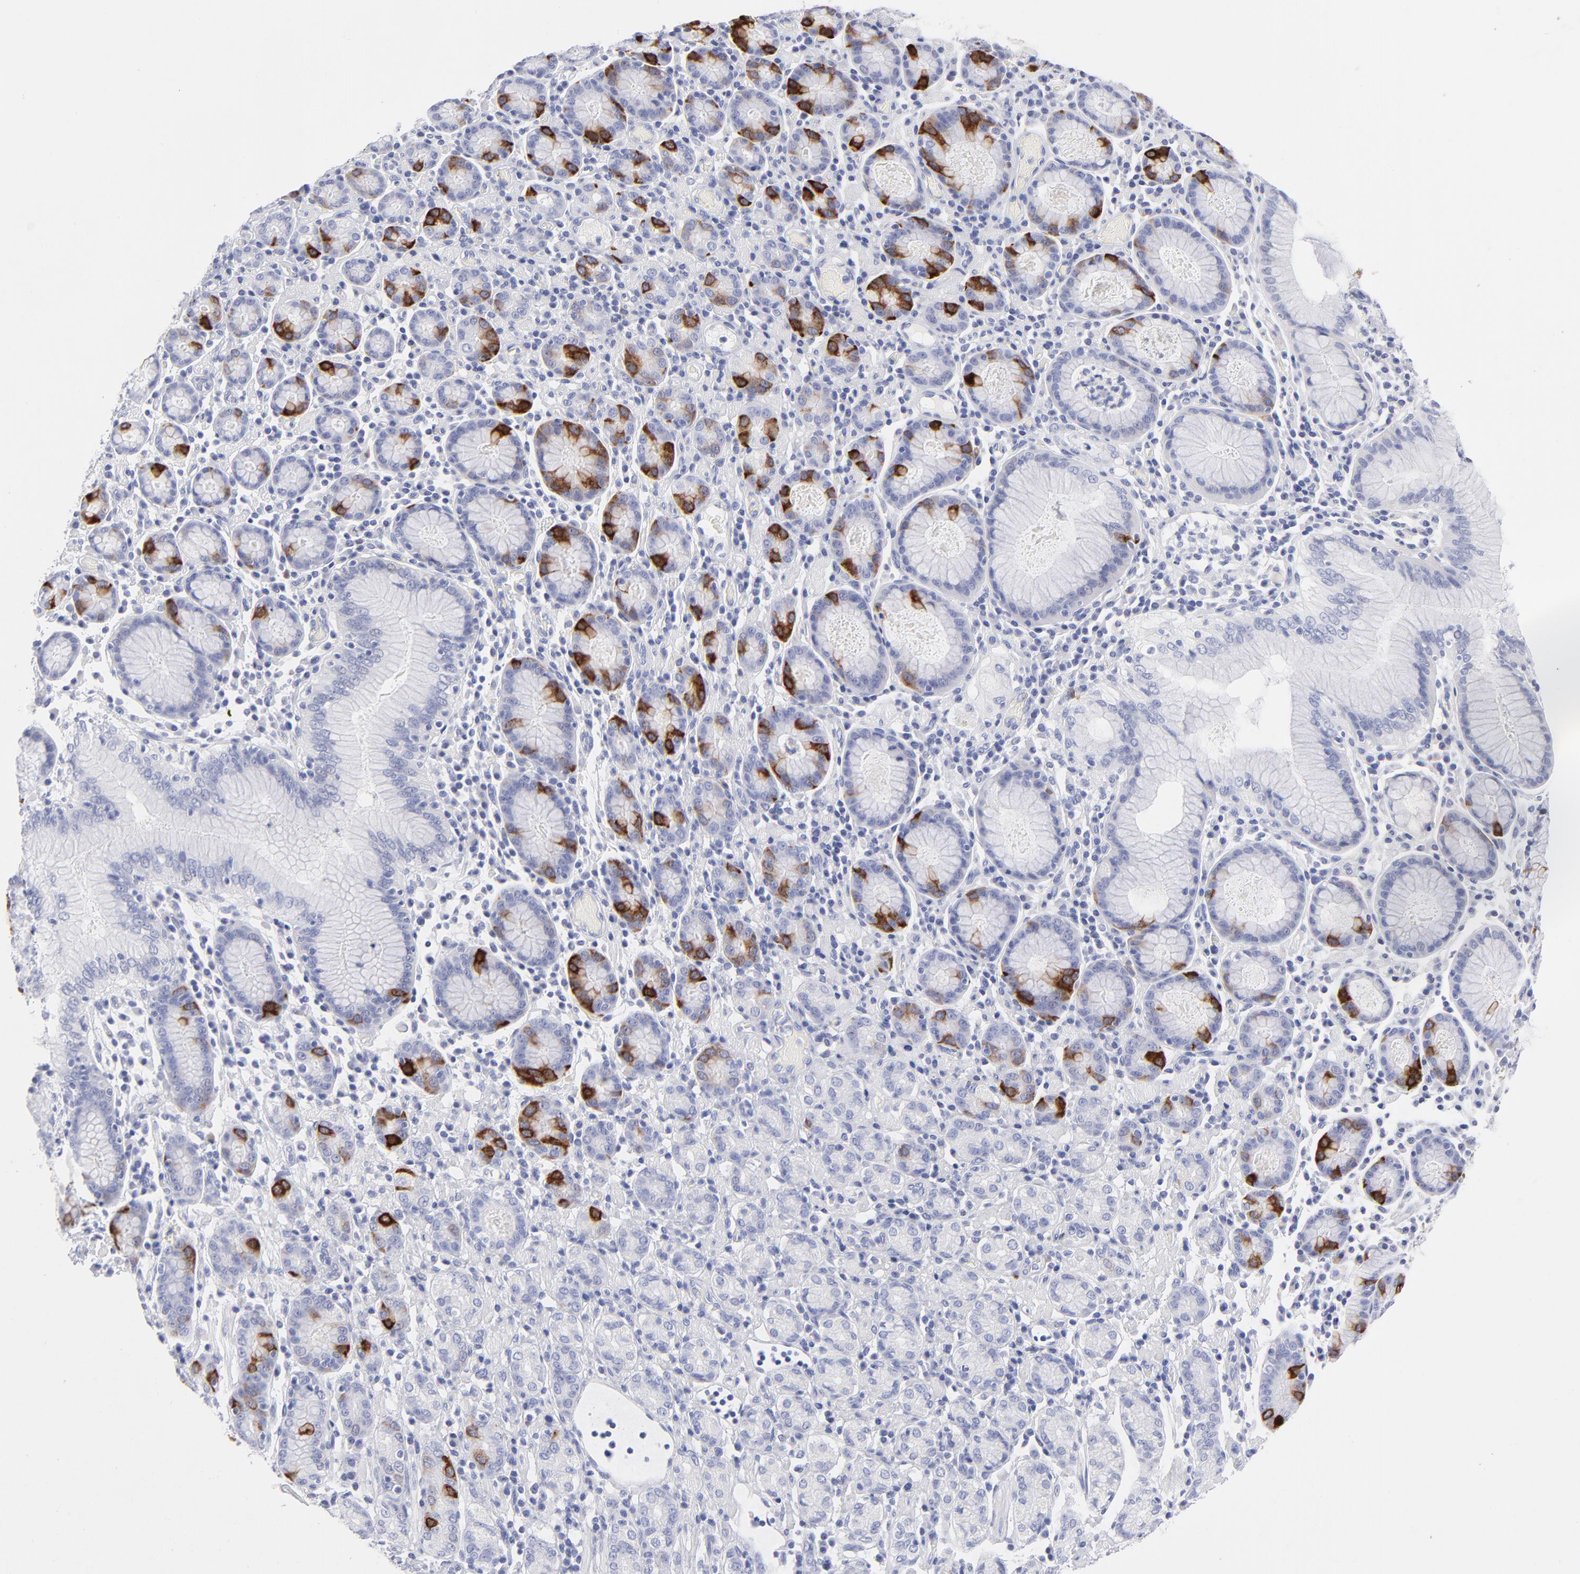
{"staining": {"intensity": "strong", "quantity": "<25%", "location": "cytoplasmic/membranous"}, "tissue": "stomach cancer", "cell_type": "Tumor cells", "image_type": "cancer", "snomed": [{"axis": "morphology", "description": "Adenocarcinoma, NOS"}, {"axis": "topography", "description": "Stomach, lower"}], "caption": "This histopathology image shows immunohistochemistry staining of human stomach cancer (adenocarcinoma), with medium strong cytoplasmic/membranous staining in about <25% of tumor cells.", "gene": "CCNB1", "patient": {"sex": "male", "age": 88}}